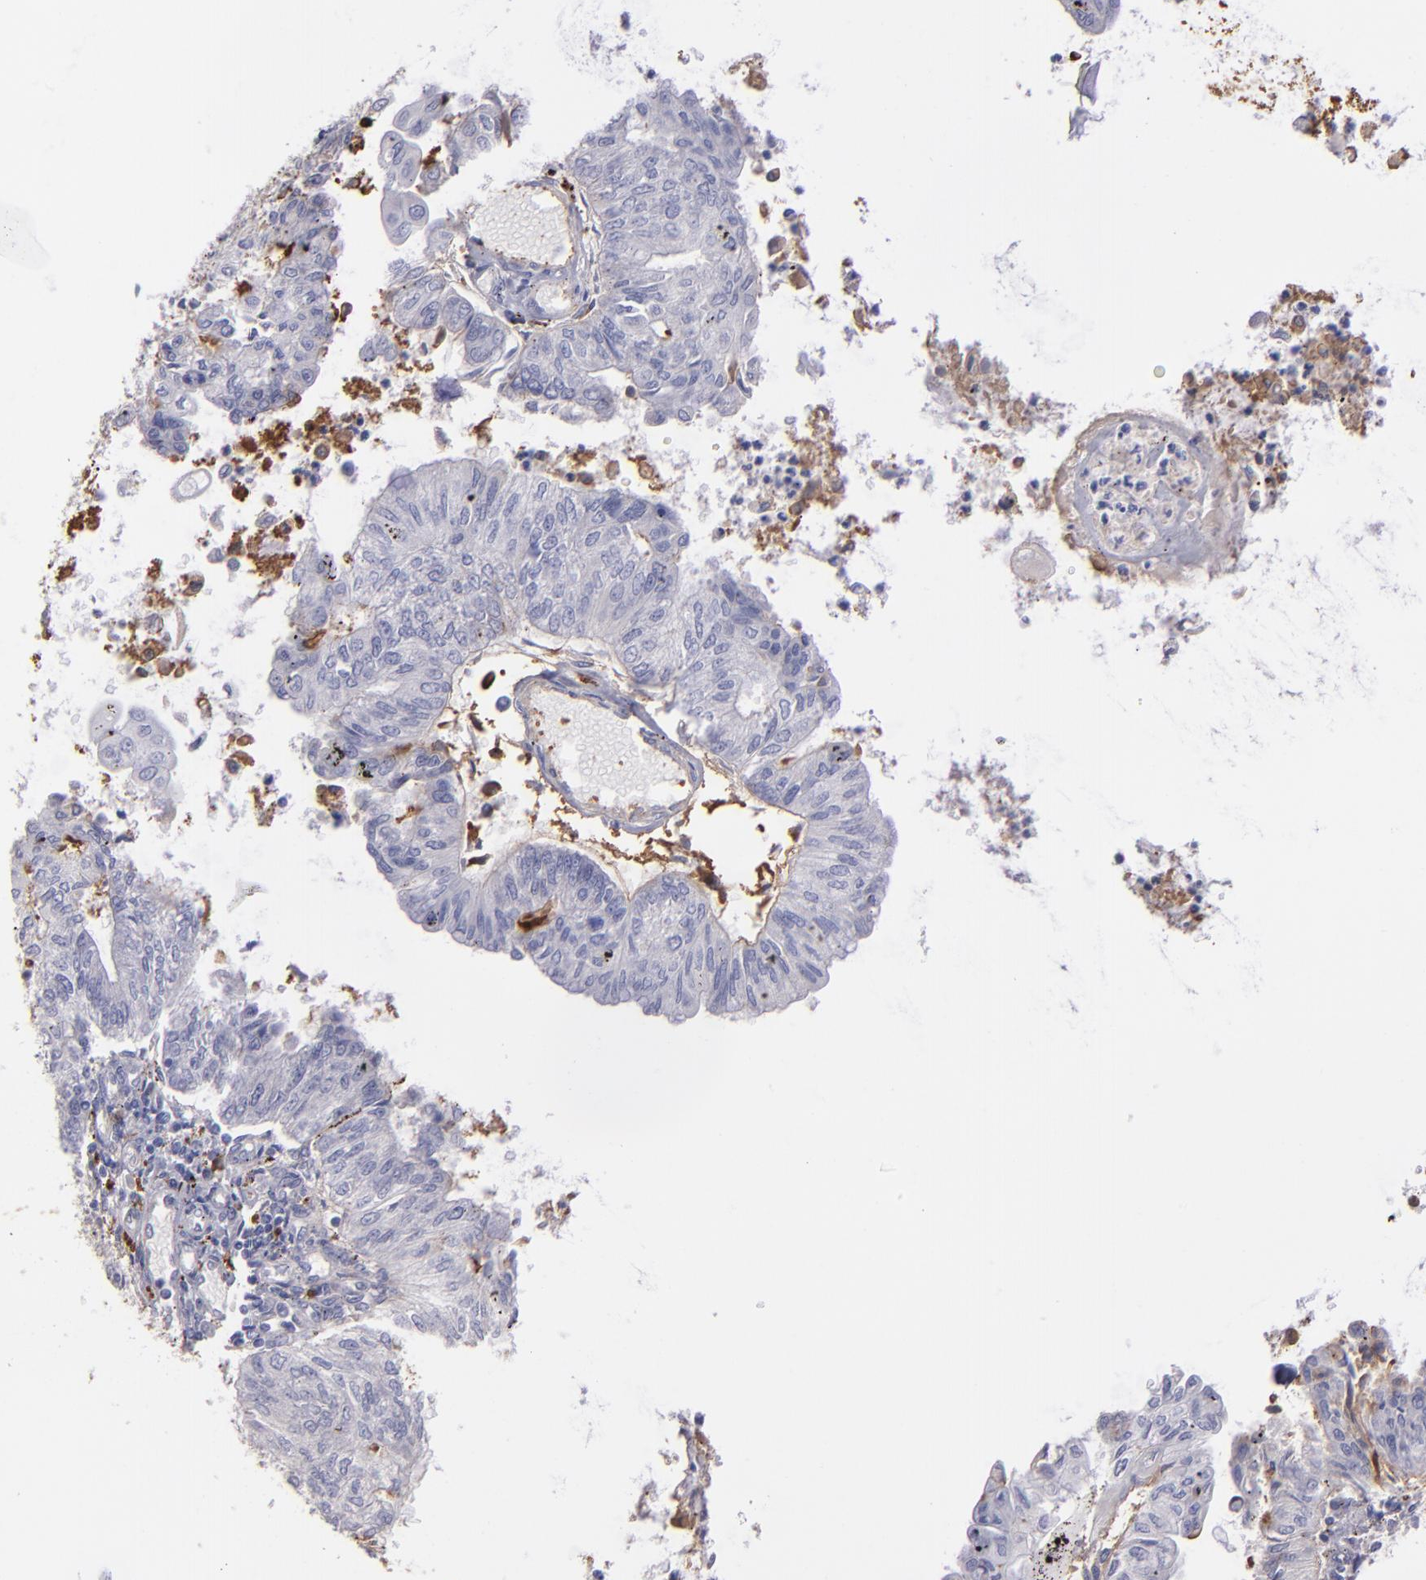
{"staining": {"intensity": "weak", "quantity": "<25%", "location": "cytoplasmic/membranous"}, "tissue": "endometrial cancer", "cell_type": "Tumor cells", "image_type": "cancer", "snomed": [{"axis": "morphology", "description": "Adenocarcinoma, NOS"}, {"axis": "topography", "description": "Endometrium"}], "caption": "Immunohistochemistry of human endometrial adenocarcinoma exhibits no positivity in tumor cells. Brightfield microscopy of immunohistochemistry (IHC) stained with DAB (brown) and hematoxylin (blue), captured at high magnification.", "gene": "C1QA", "patient": {"sex": "female", "age": 59}}